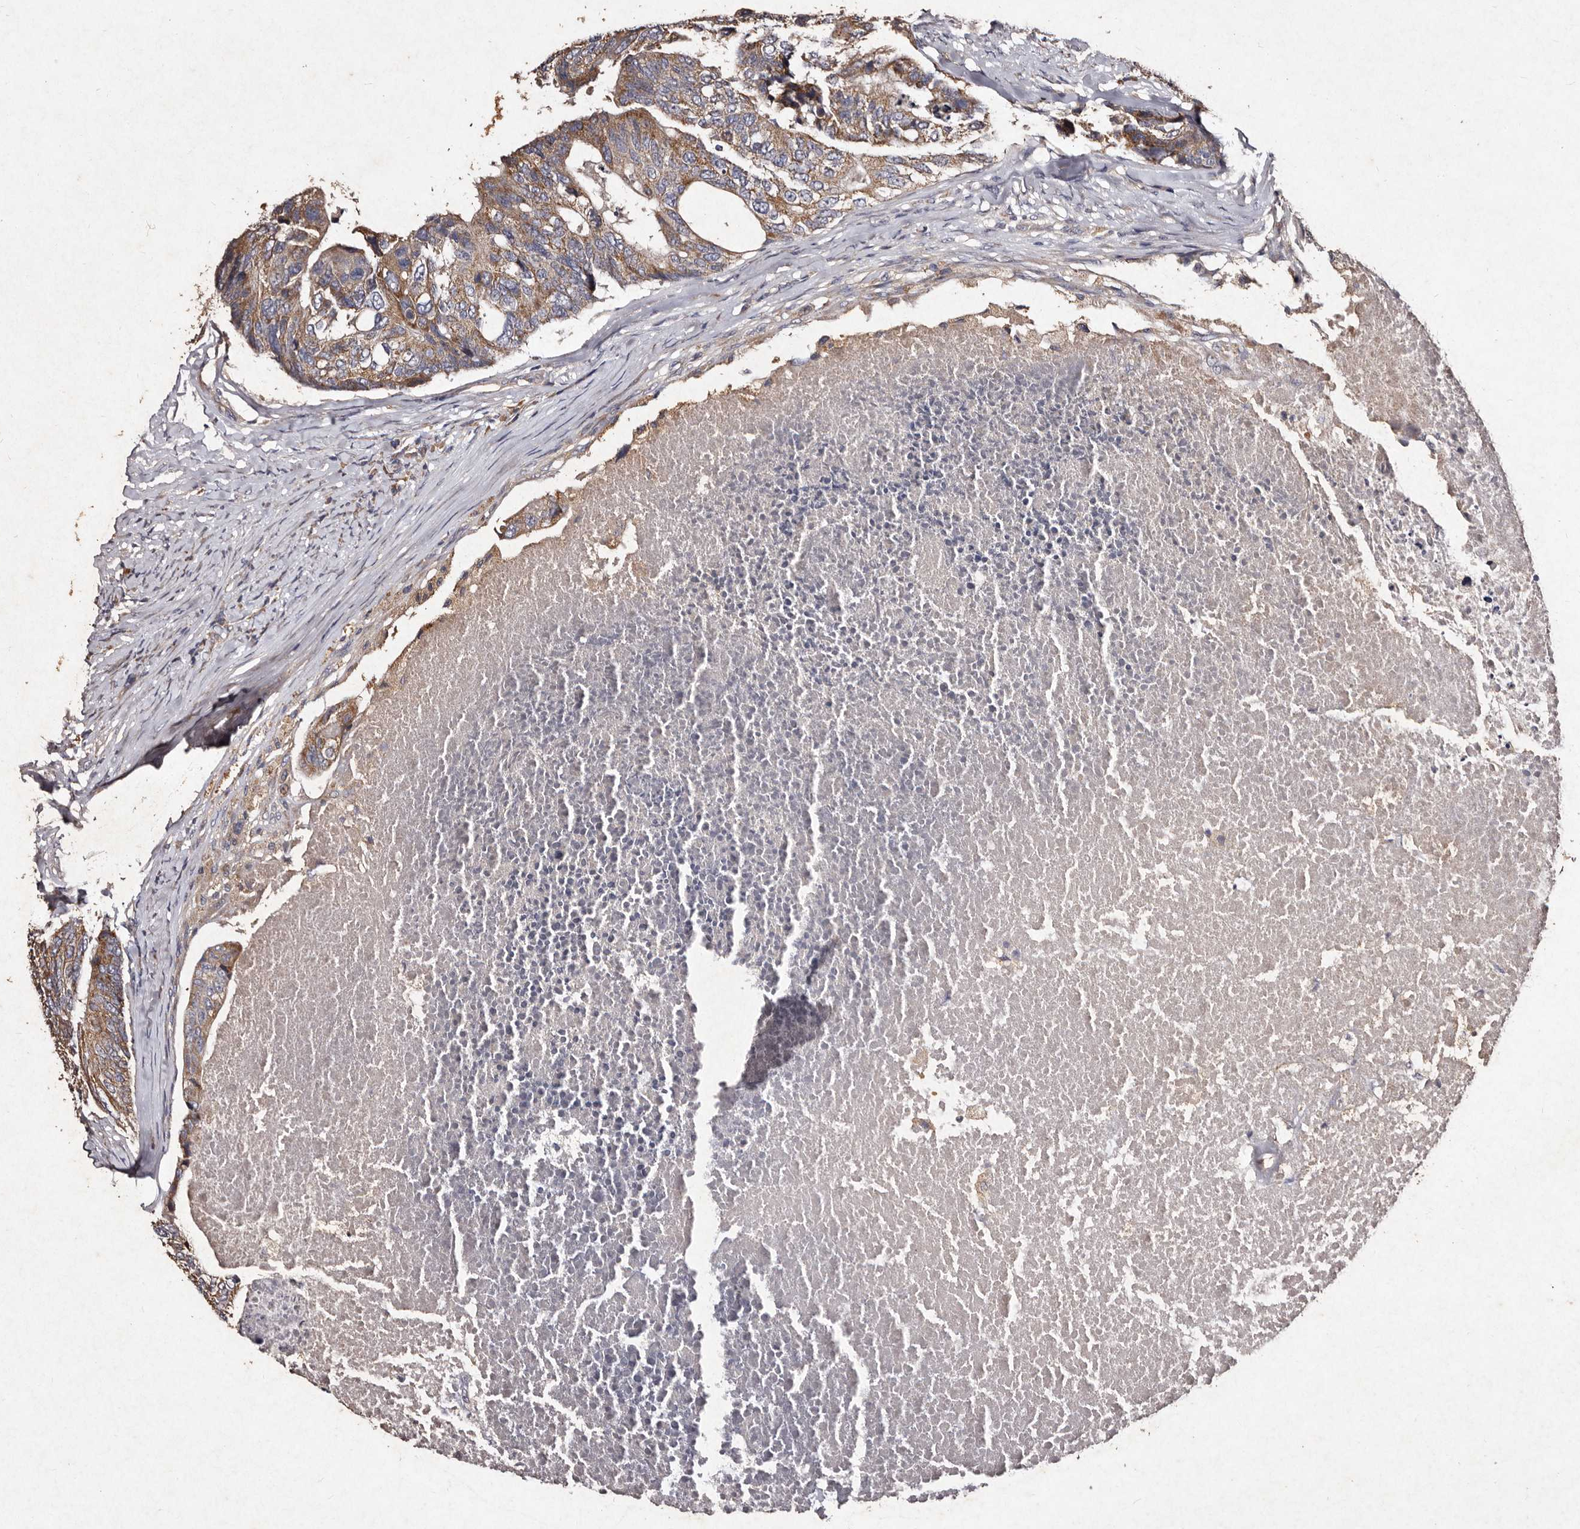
{"staining": {"intensity": "moderate", "quantity": ">75%", "location": "cytoplasmic/membranous"}, "tissue": "colorectal cancer", "cell_type": "Tumor cells", "image_type": "cancer", "snomed": [{"axis": "morphology", "description": "Adenocarcinoma, NOS"}, {"axis": "topography", "description": "Colon"}], "caption": "Adenocarcinoma (colorectal) stained with IHC displays moderate cytoplasmic/membranous staining in about >75% of tumor cells. The staining is performed using DAB brown chromogen to label protein expression. The nuclei are counter-stained blue using hematoxylin.", "gene": "TFB1M", "patient": {"sex": "female", "age": 67}}